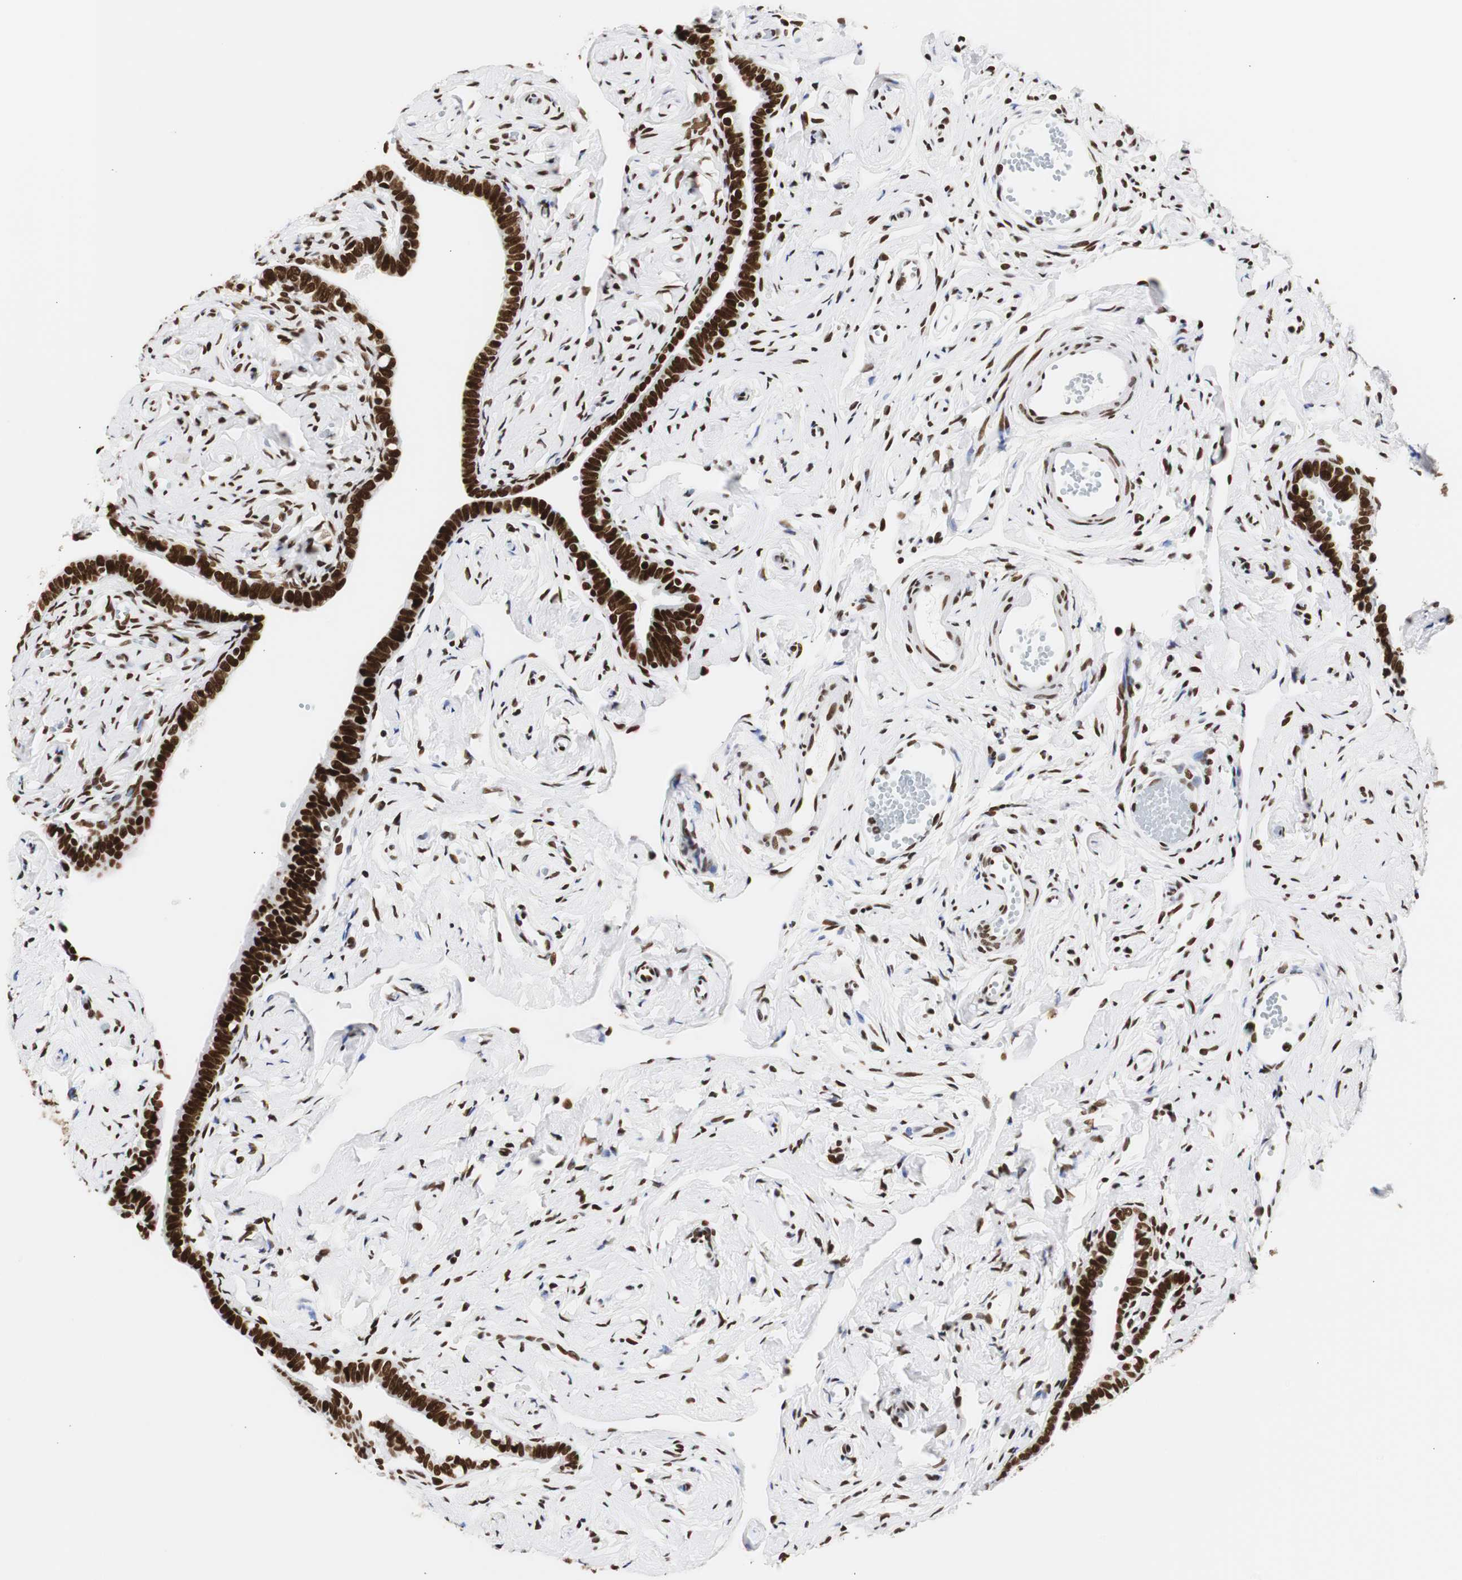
{"staining": {"intensity": "strong", "quantity": ">75%", "location": "nuclear"}, "tissue": "fallopian tube", "cell_type": "Glandular cells", "image_type": "normal", "snomed": [{"axis": "morphology", "description": "Normal tissue, NOS"}, {"axis": "topography", "description": "Fallopian tube"}], "caption": "Brown immunohistochemical staining in benign human fallopian tube demonstrates strong nuclear staining in about >75% of glandular cells. Using DAB (brown) and hematoxylin (blue) stains, captured at high magnification using brightfield microscopy.", "gene": "HNRNPH2", "patient": {"sex": "female", "age": 71}}